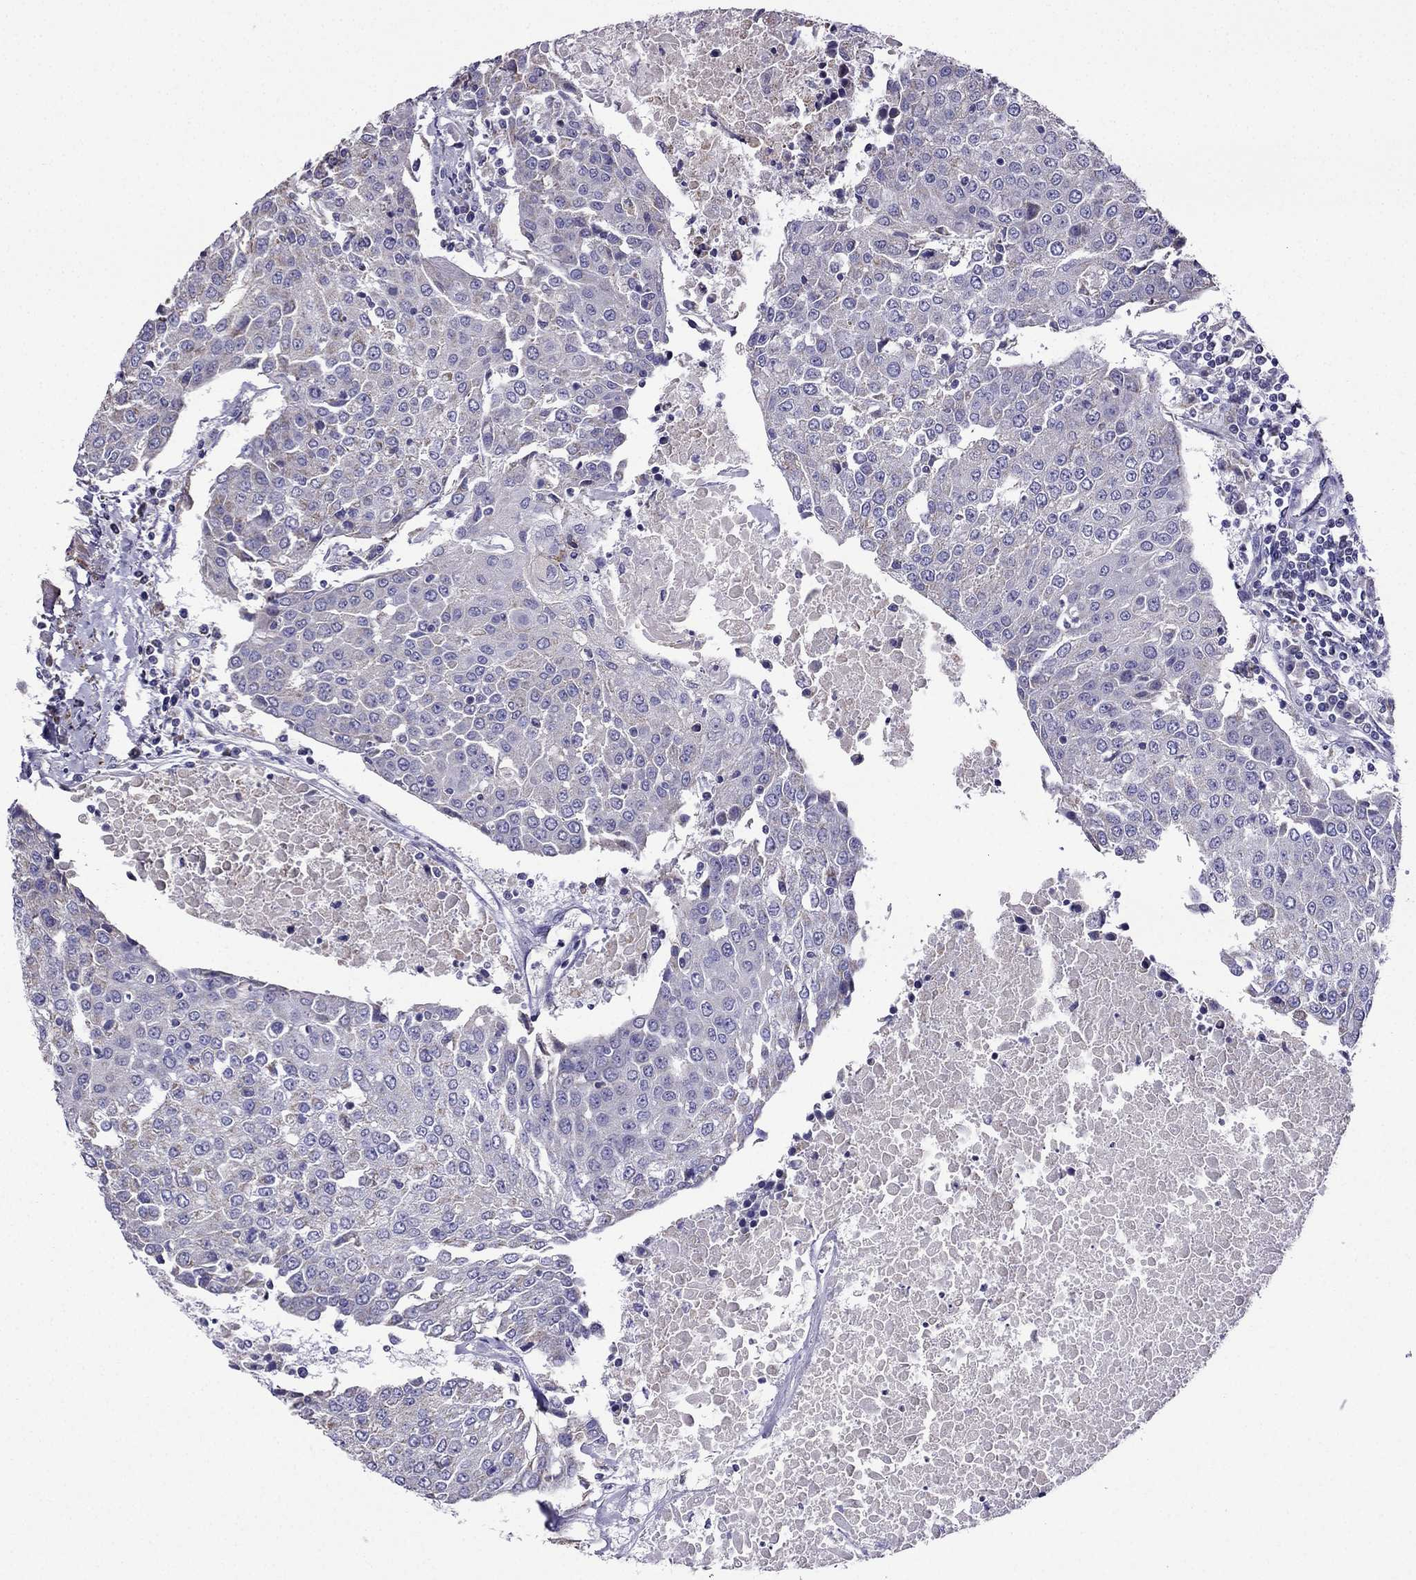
{"staining": {"intensity": "negative", "quantity": "none", "location": "none"}, "tissue": "urothelial cancer", "cell_type": "Tumor cells", "image_type": "cancer", "snomed": [{"axis": "morphology", "description": "Urothelial carcinoma, High grade"}, {"axis": "topography", "description": "Urinary bladder"}], "caption": "High-grade urothelial carcinoma was stained to show a protein in brown. There is no significant expression in tumor cells.", "gene": "DSC1", "patient": {"sex": "female", "age": 85}}